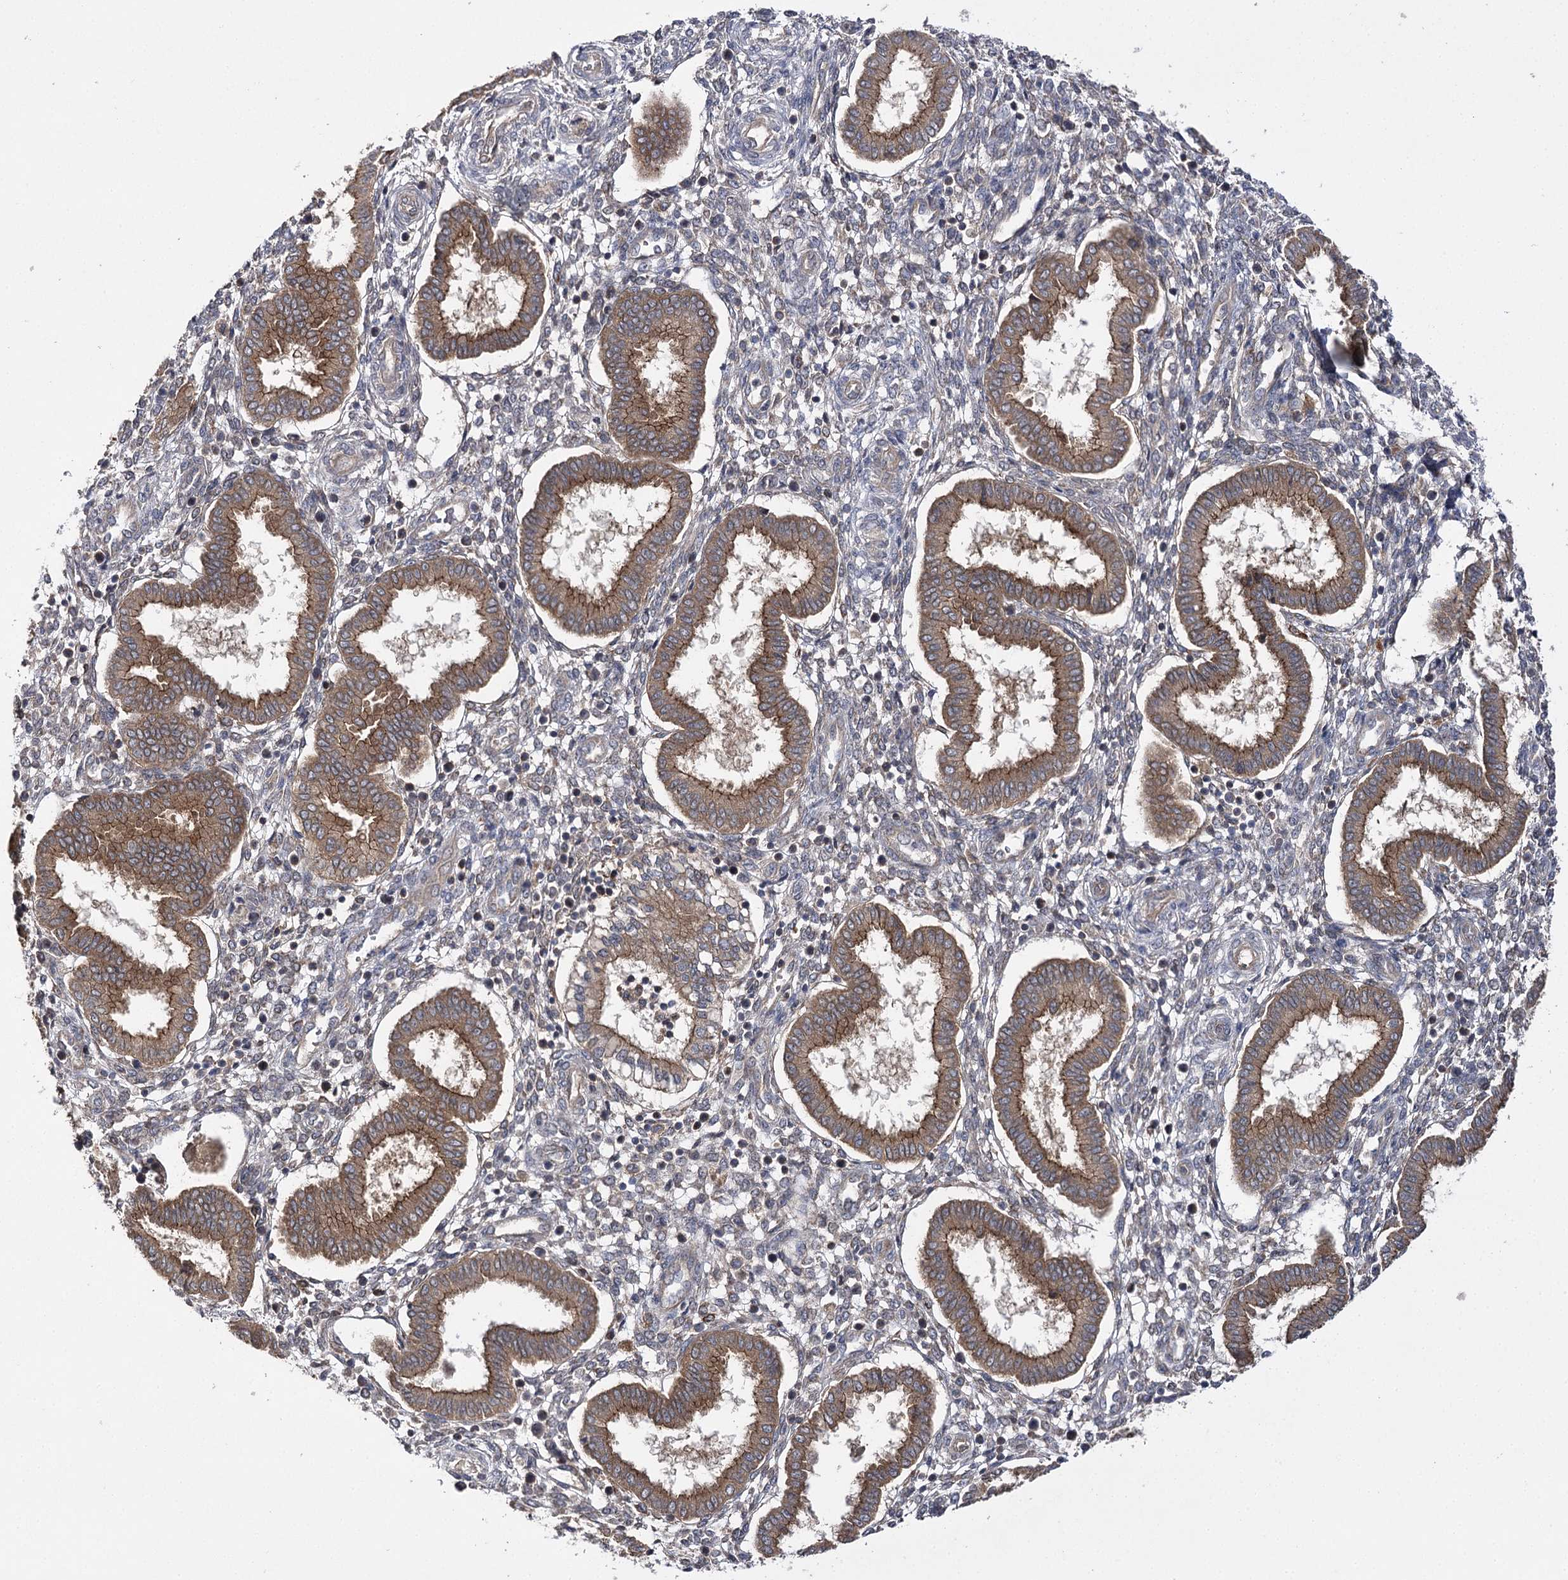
{"staining": {"intensity": "weak", "quantity": "<25%", "location": "cytoplasmic/membranous"}, "tissue": "endometrium", "cell_type": "Cells in endometrial stroma", "image_type": "normal", "snomed": [{"axis": "morphology", "description": "Normal tissue, NOS"}, {"axis": "topography", "description": "Endometrium"}], "caption": "Human endometrium stained for a protein using immunohistochemistry exhibits no expression in cells in endometrial stroma.", "gene": "BCR", "patient": {"sex": "female", "age": 24}}